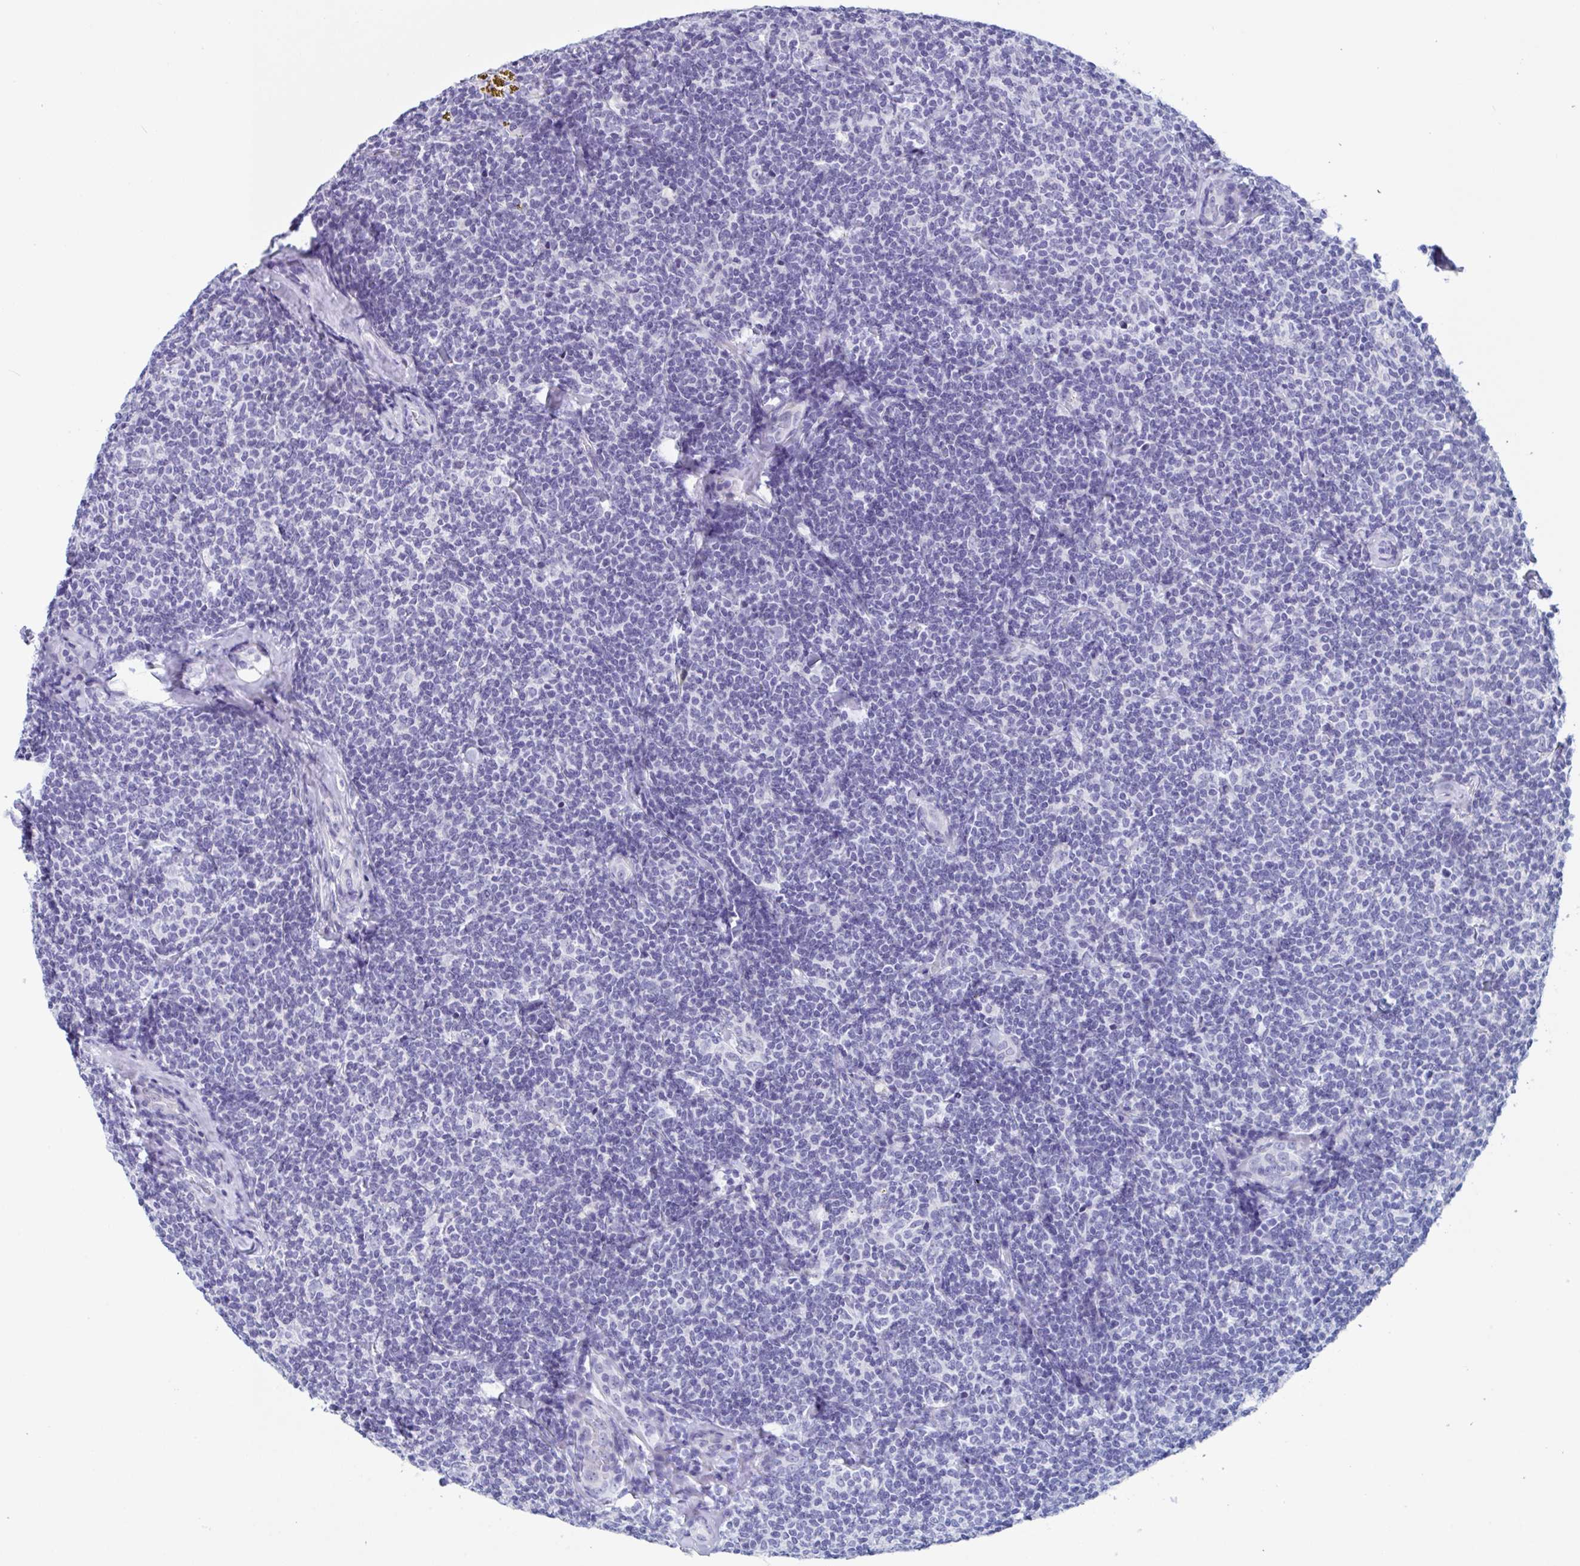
{"staining": {"intensity": "negative", "quantity": "none", "location": "none"}, "tissue": "lymphoma", "cell_type": "Tumor cells", "image_type": "cancer", "snomed": [{"axis": "morphology", "description": "Malignant lymphoma, non-Hodgkin's type, Low grade"}, {"axis": "topography", "description": "Lymph node"}], "caption": "IHC micrograph of neoplastic tissue: human low-grade malignant lymphoma, non-Hodgkin's type stained with DAB reveals no significant protein expression in tumor cells.", "gene": "ZPBP", "patient": {"sex": "female", "age": 56}}